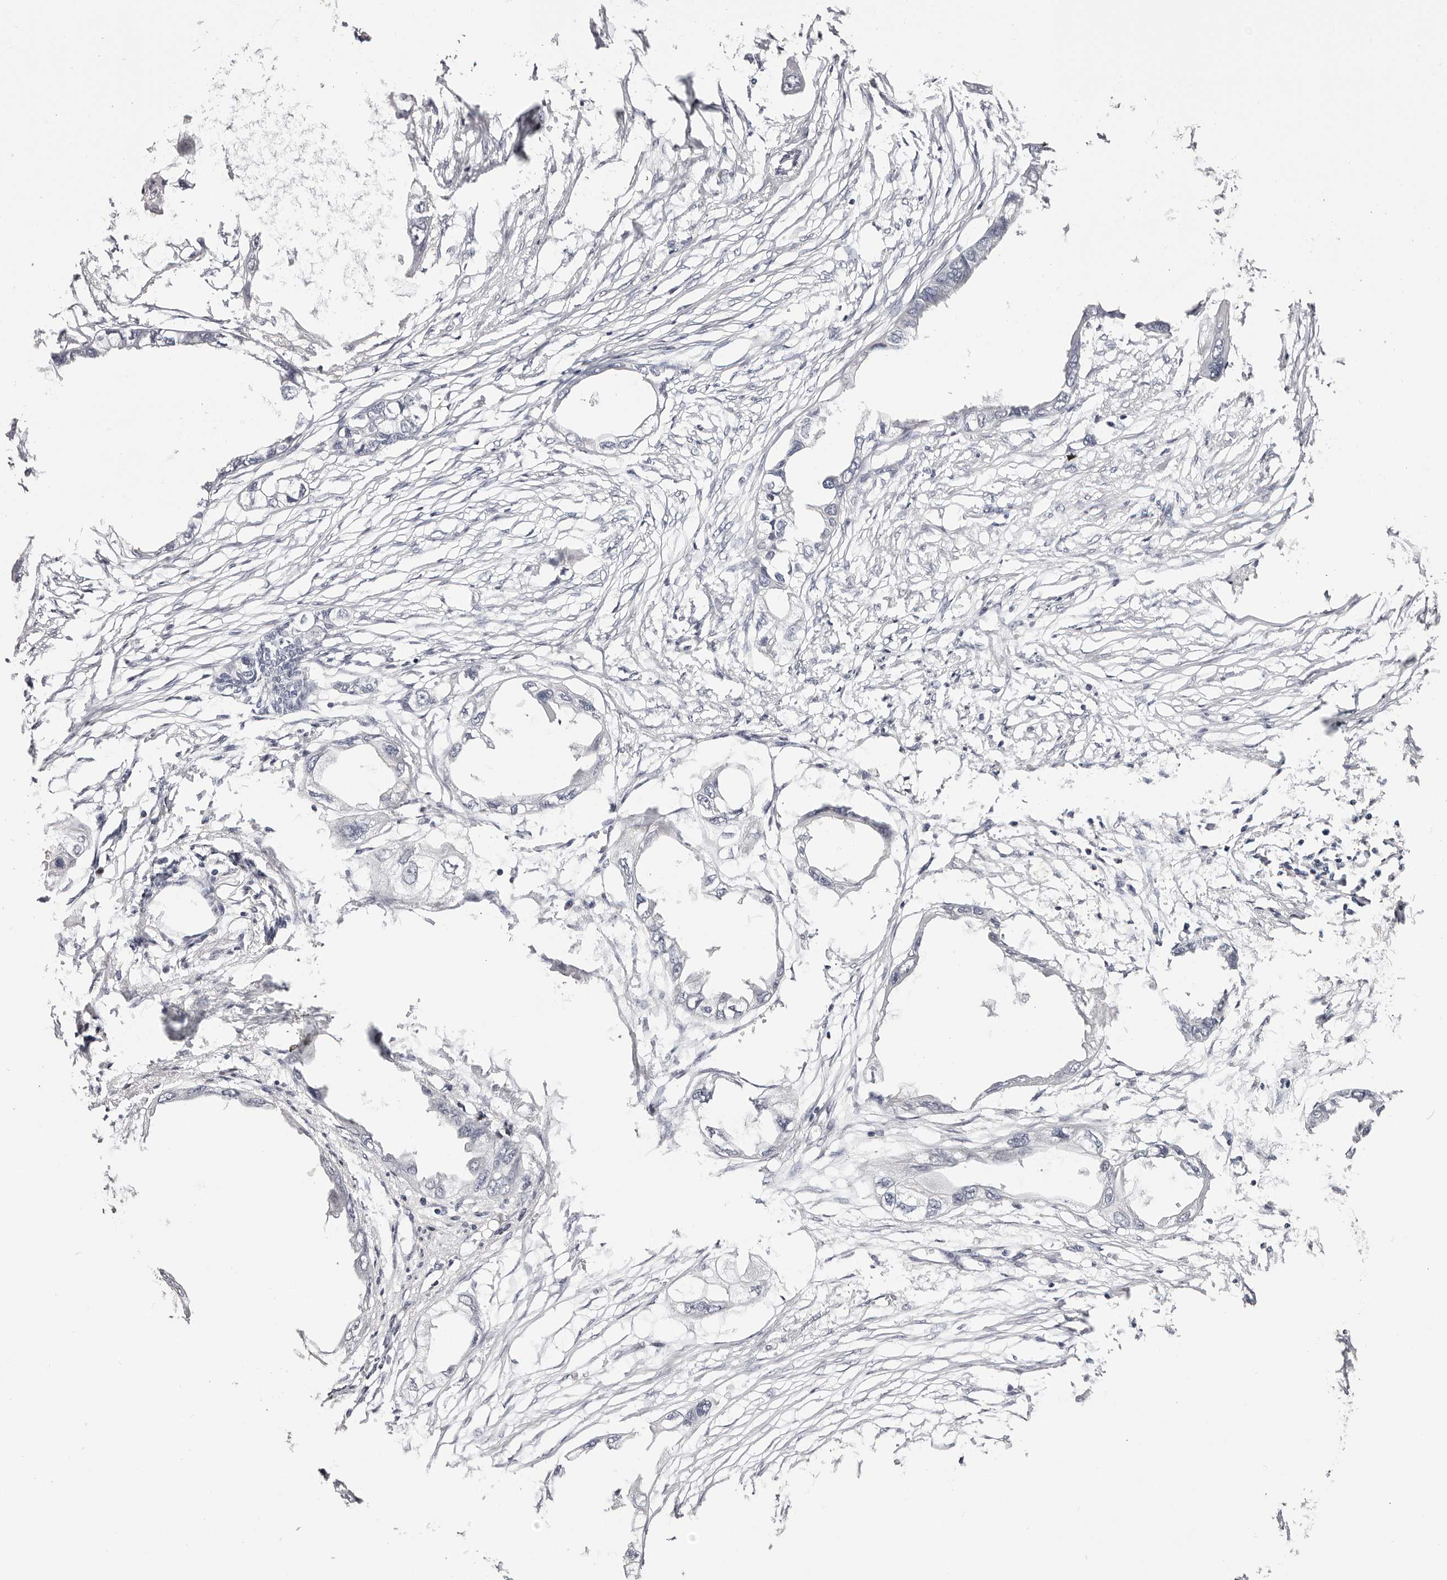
{"staining": {"intensity": "negative", "quantity": "none", "location": "none"}, "tissue": "endometrial cancer", "cell_type": "Tumor cells", "image_type": "cancer", "snomed": [{"axis": "morphology", "description": "Adenocarcinoma, NOS"}, {"axis": "morphology", "description": "Adenocarcinoma, metastatic, NOS"}, {"axis": "topography", "description": "Adipose tissue"}, {"axis": "topography", "description": "Endometrium"}], "caption": "Tumor cells show no significant staining in adenocarcinoma (endometrial).", "gene": "NUP153", "patient": {"sex": "female", "age": 67}}